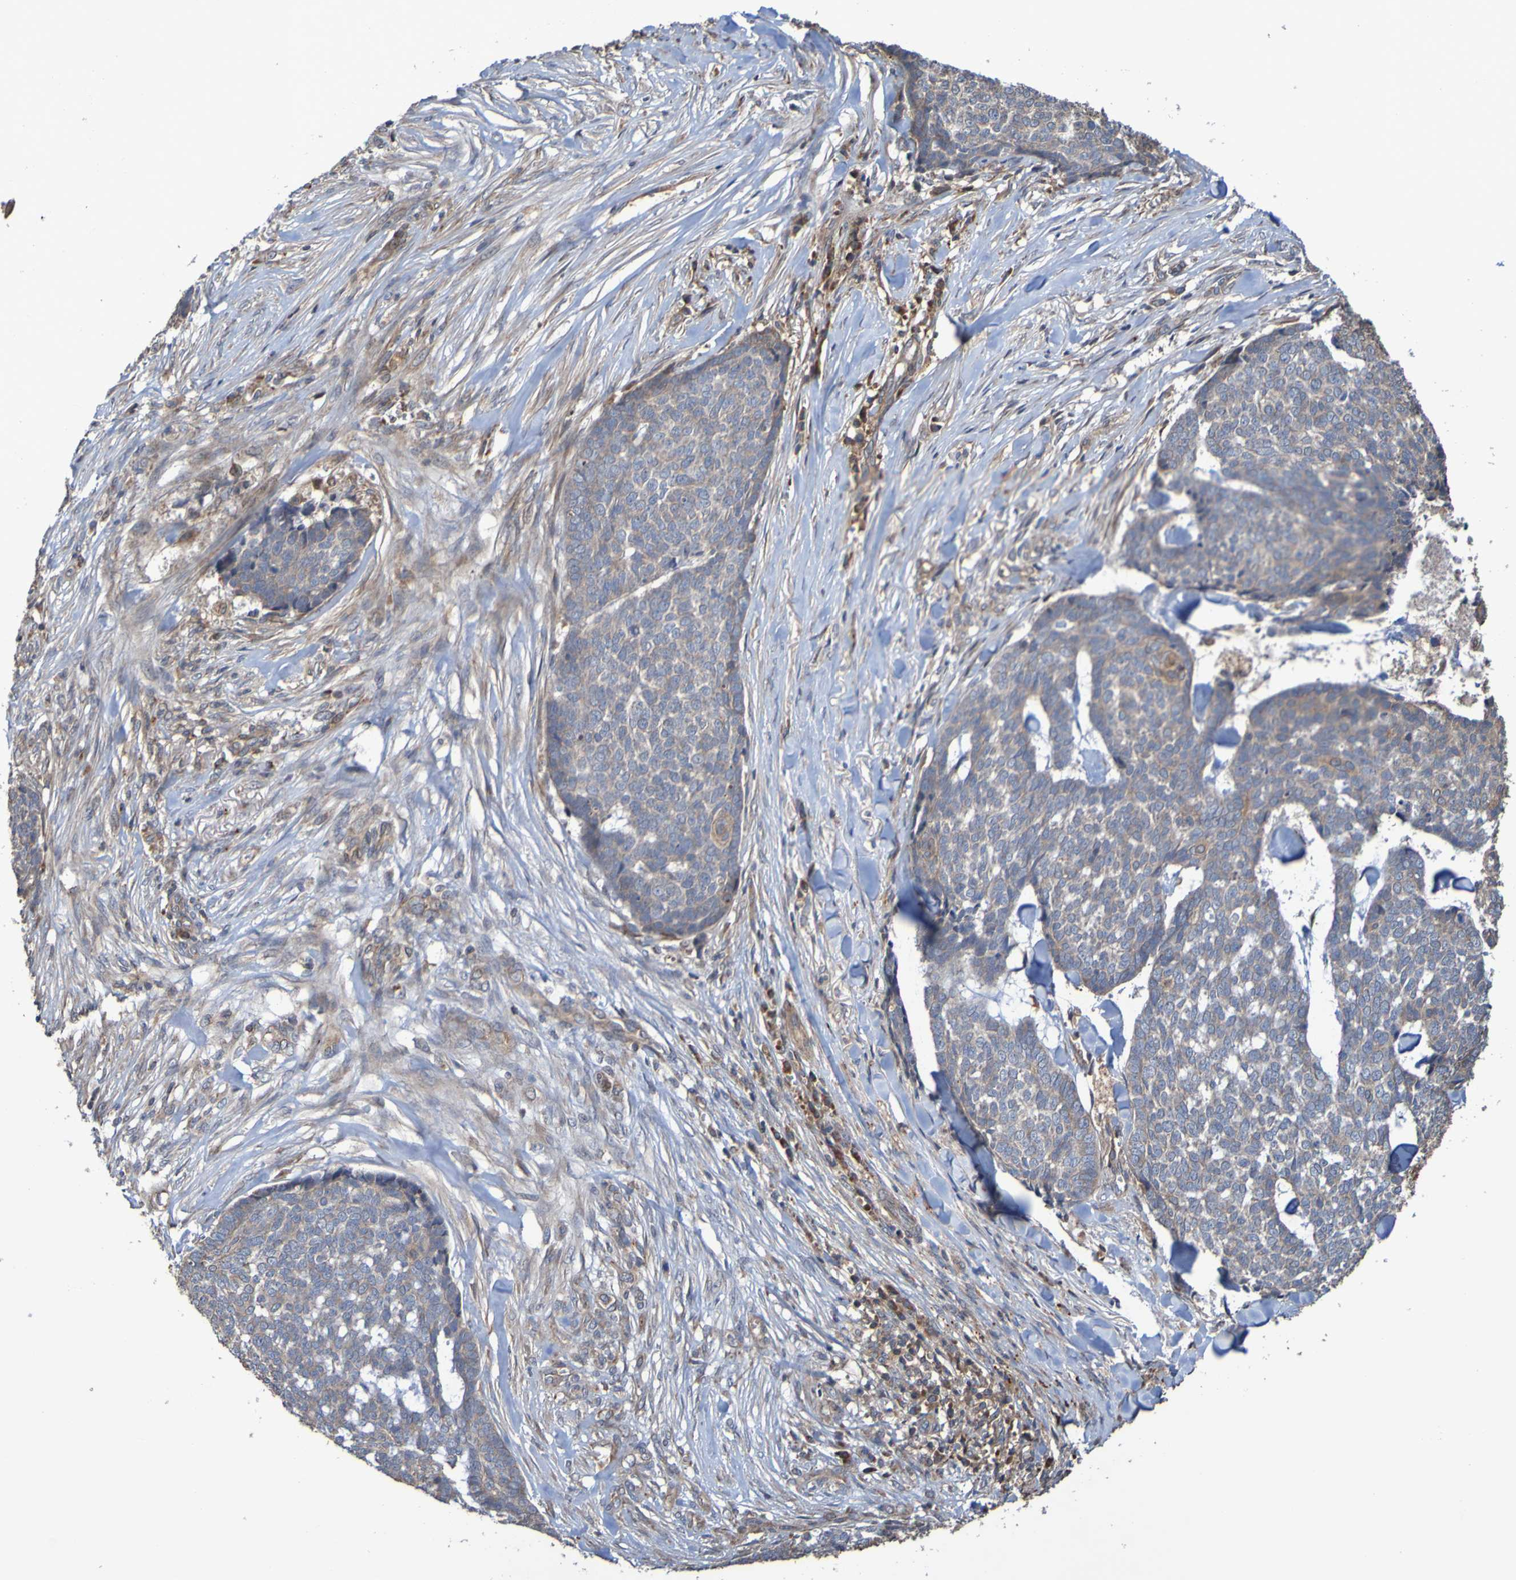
{"staining": {"intensity": "weak", "quantity": "<25%", "location": "cytoplasmic/membranous"}, "tissue": "skin cancer", "cell_type": "Tumor cells", "image_type": "cancer", "snomed": [{"axis": "morphology", "description": "Basal cell carcinoma"}, {"axis": "topography", "description": "Skin"}], "caption": "IHC of human skin basal cell carcinoma reveals no staining in tumor cells.", "gene": "UCN", "patient": {"sex": "male", "age": 84}}